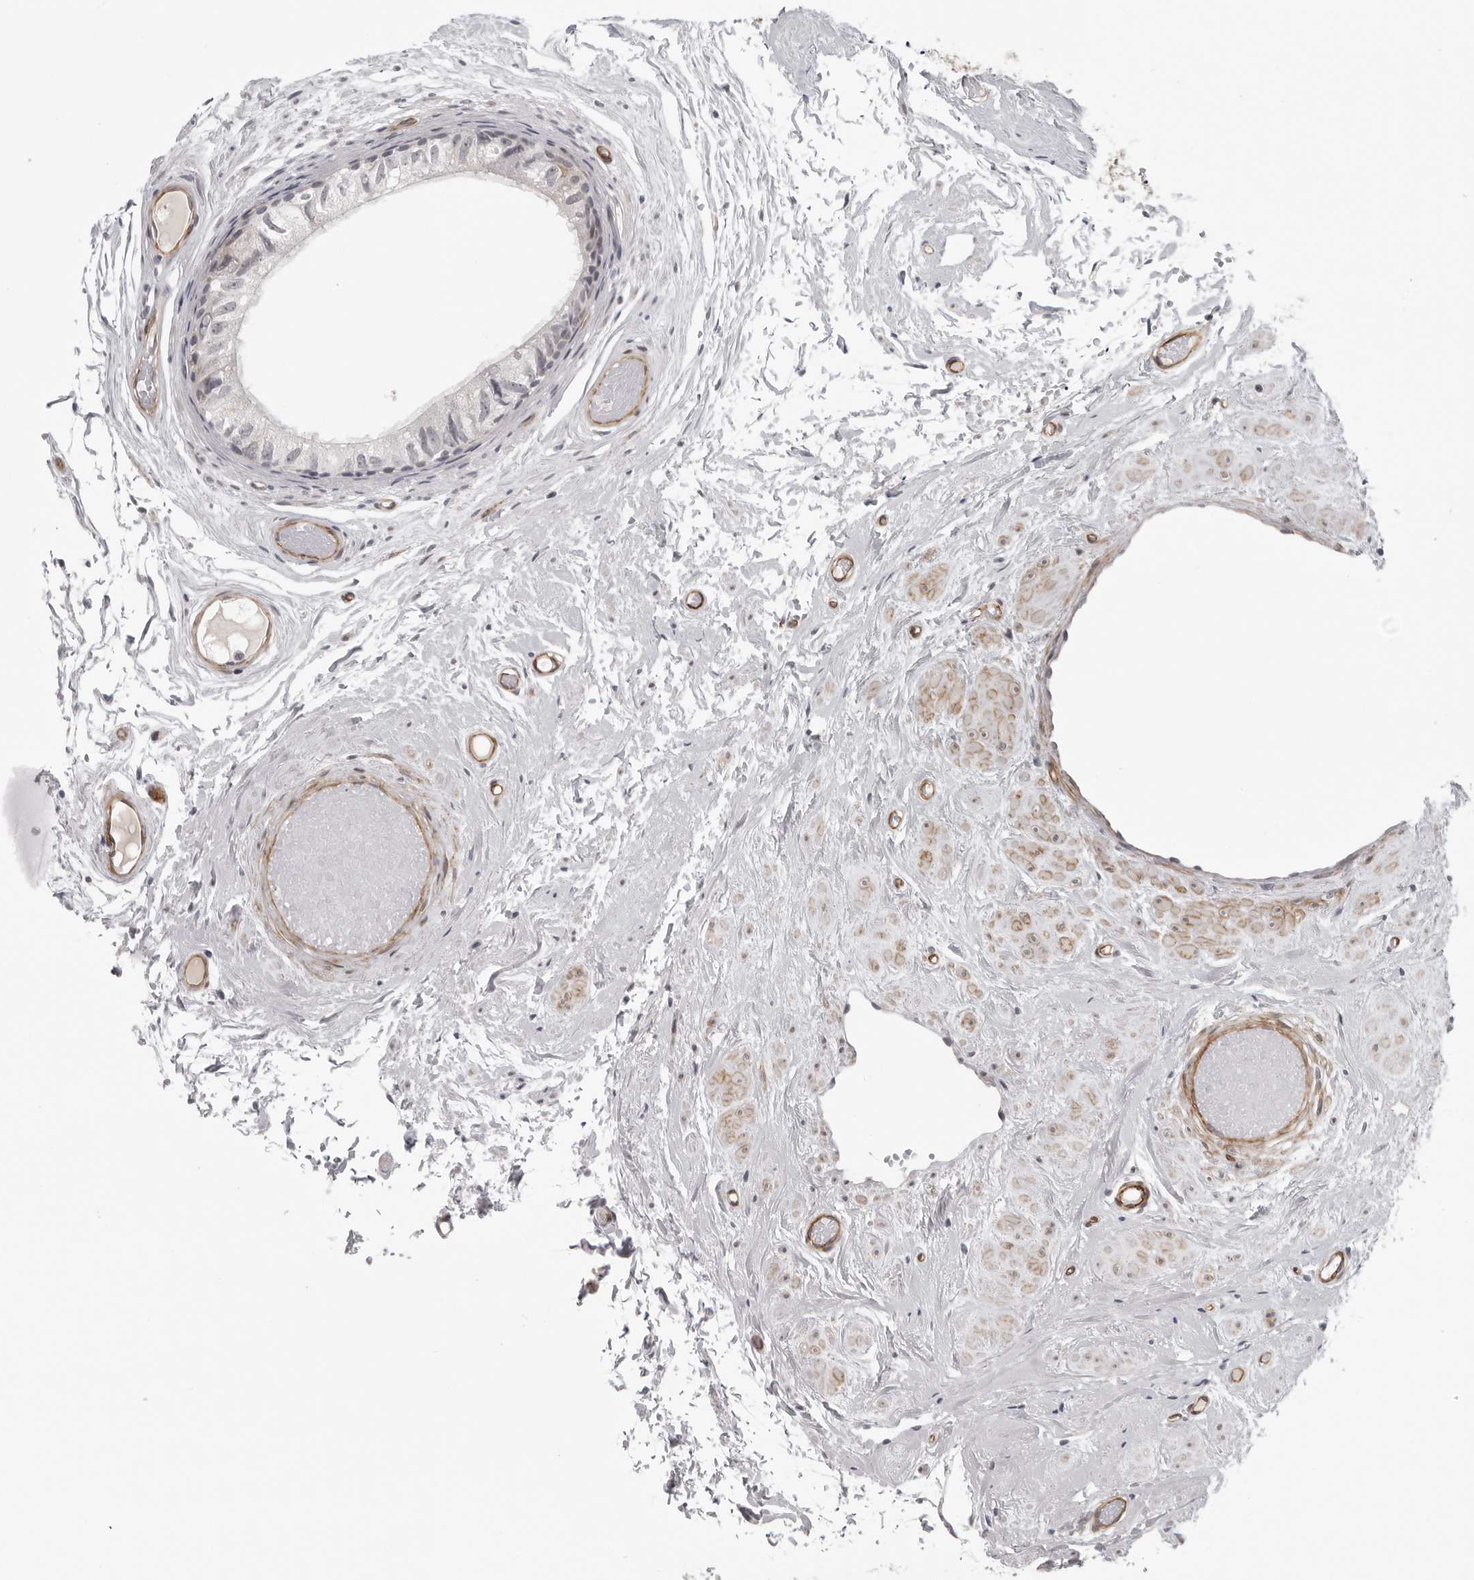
{"staining": {"intensity": "moderate", "quantity": "25%-75%", "location": "cytoplasmic/membranous"}, "tissue": "epididymis", "cell_type": "Glandular cells", "image_type": "normal", "snomed": [{"axis": "morphology", "description": "Normal tissue, NOS"}, {"axis": "topography", "description": "Epididymis"}], "caption": "DAB immunohistochemical staining of benign human epididymis shows moderate cytoplasmic/membranous protein expression in about 25%-75% of glandular cells.", "gene": "TUT4", "patient": {"sex": "male", "age": 79}}